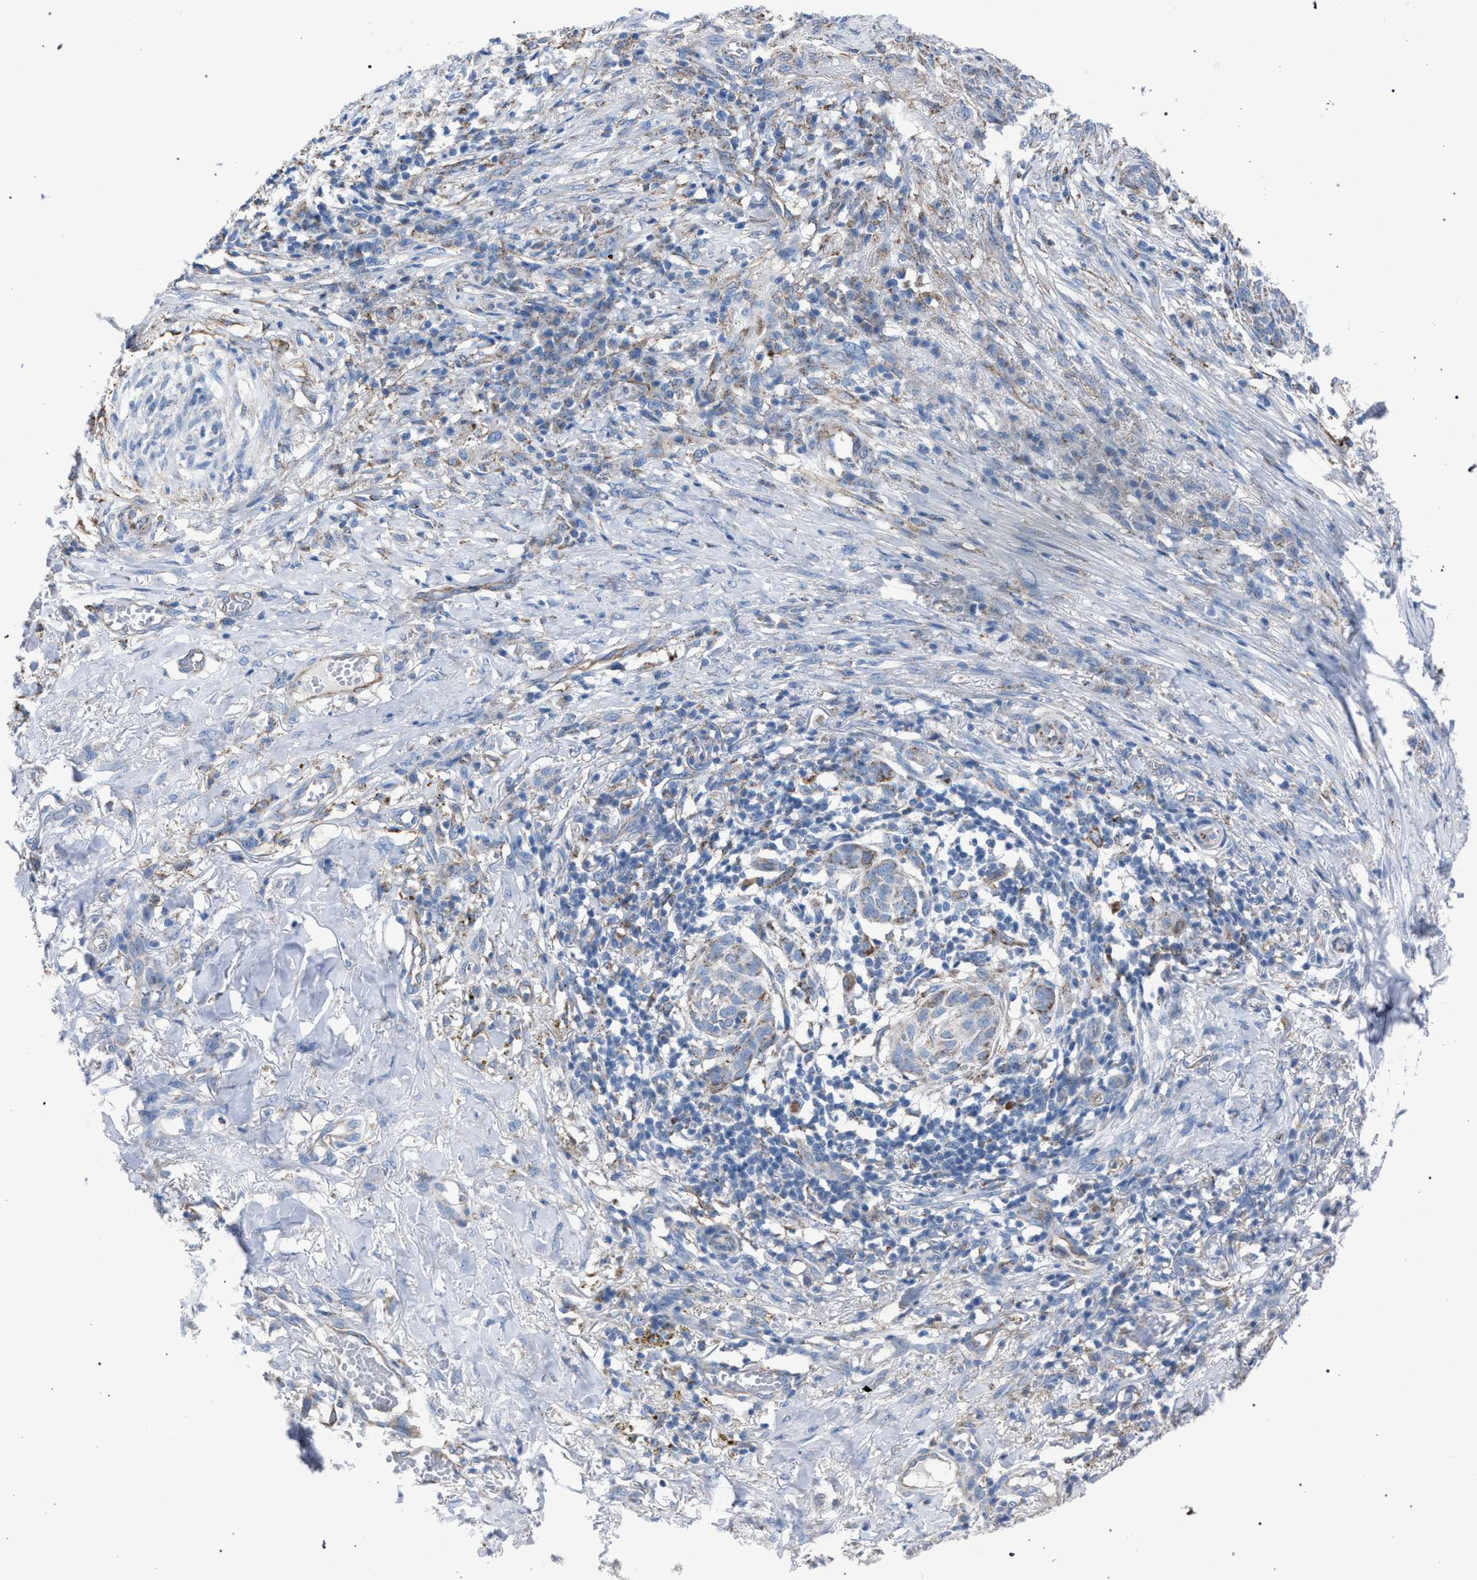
{"staining": {"intensity": "weak", "quantity": "25%-75%", "location": "cytoplasmic/membranous"}, "tissue": "skin cancer", "cell_type": "Tumor cells", "image_type": "cancer", "snomed": [{"axis": "morphology", "description": "Basal cell carcinoma"}, {"axis": "topography", "description": "Skin"}], "caption": "Skin basal cell carcinoma tissue exhibits weak cytoplasmic/membranous staining in approximately 25%-75% of tumor cells, visualized by immunohistochemistry.", "gene": "HSD17B4", "patient": {"sex": "male", "age": 85}}